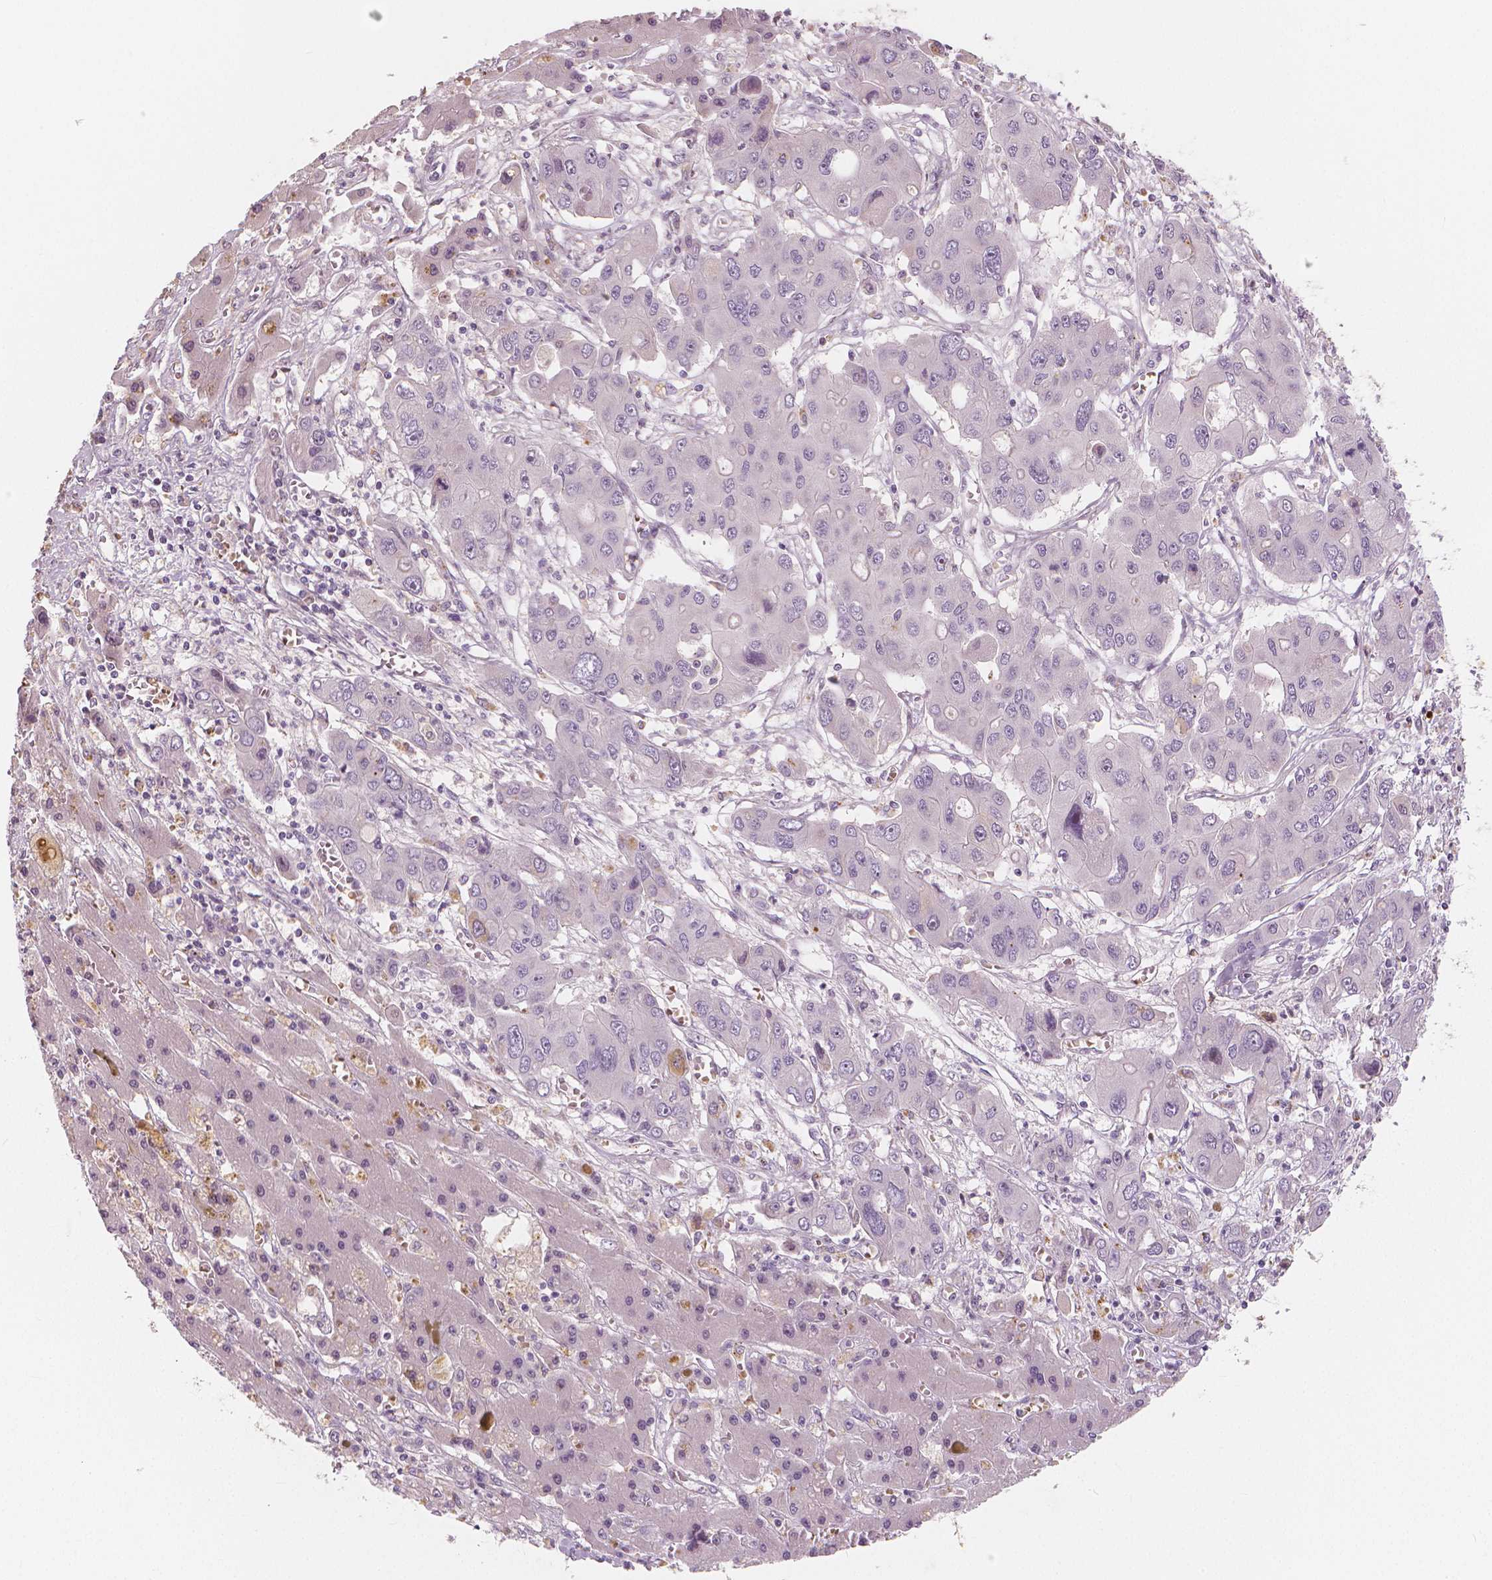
{"staining": {"intensity": "negative", "quantity": "none", "location": "none"}, "tissue": "liver cancer", "cell_type": "Tumor cells", "image_type": "cancer", "snomed": [{"axis": "morphology", "description": "Cholangiocarcinoma"}, {"axis": "topography", "description": "Liver"}], "caption": "This is a micrograph of immunohistochemistry staining of cholangiocarcinoma (liver), which shows no staining in tumor cells.", "gene": "RNASE7", "patient": {"sex": "male", "age": 67}}